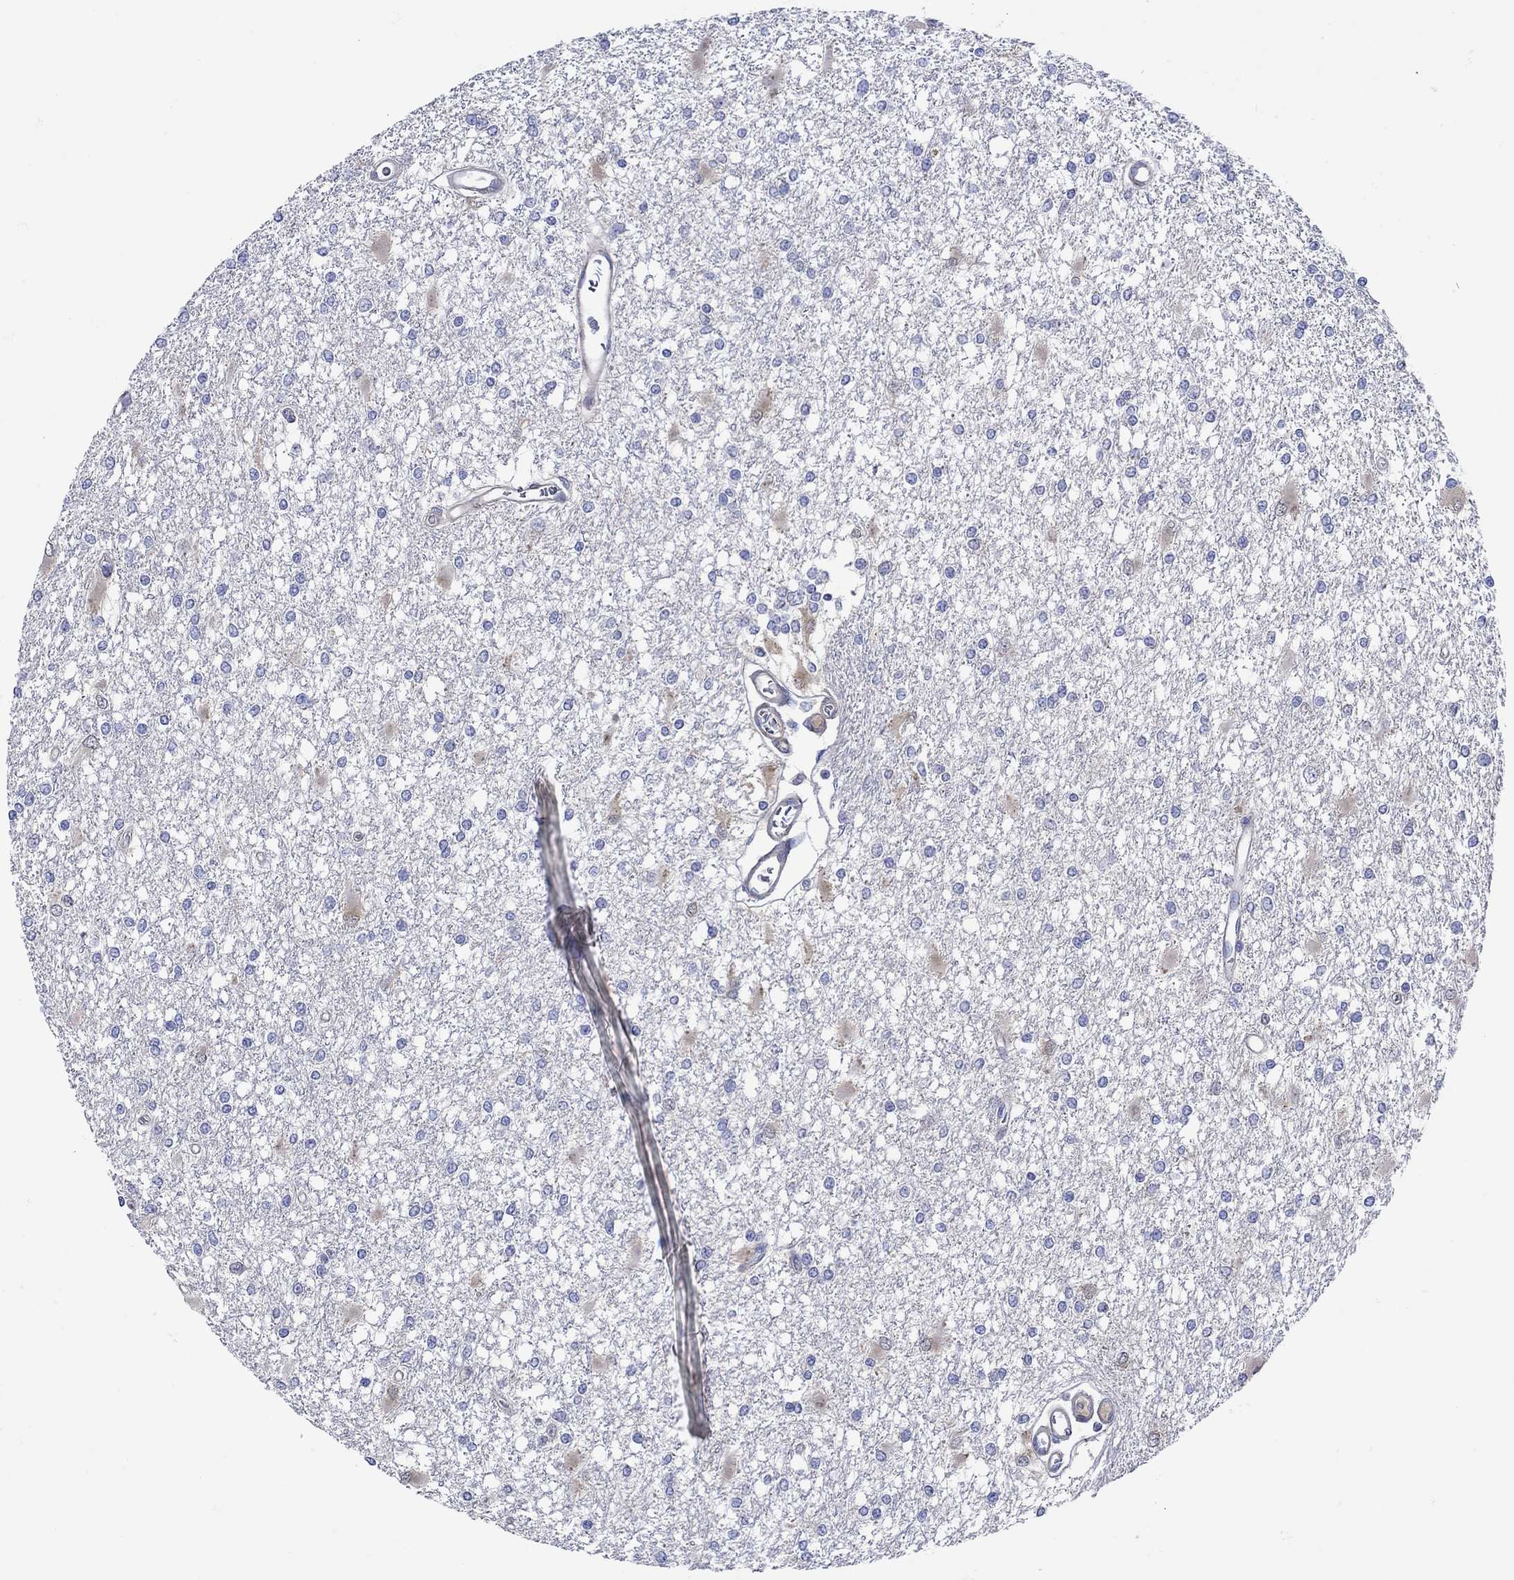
{"staining": {"intensity": "negative", "quantity": "none", "location": "none"}, "tissue": "glioma", "cell_type": "Tumor cells", "image_type": "cancer", "snomed": [{"axis": "morphology", "description": "Glioma, malignant, High grade"}, {"axis": "topography", "description": "Cerebral cortex"}], "caption": "Immunohistochemical staining of human glioma shows no significant expression in tumor cells.", "gene": "MSI1", "patient": {"sex": "male", "age": 79}}